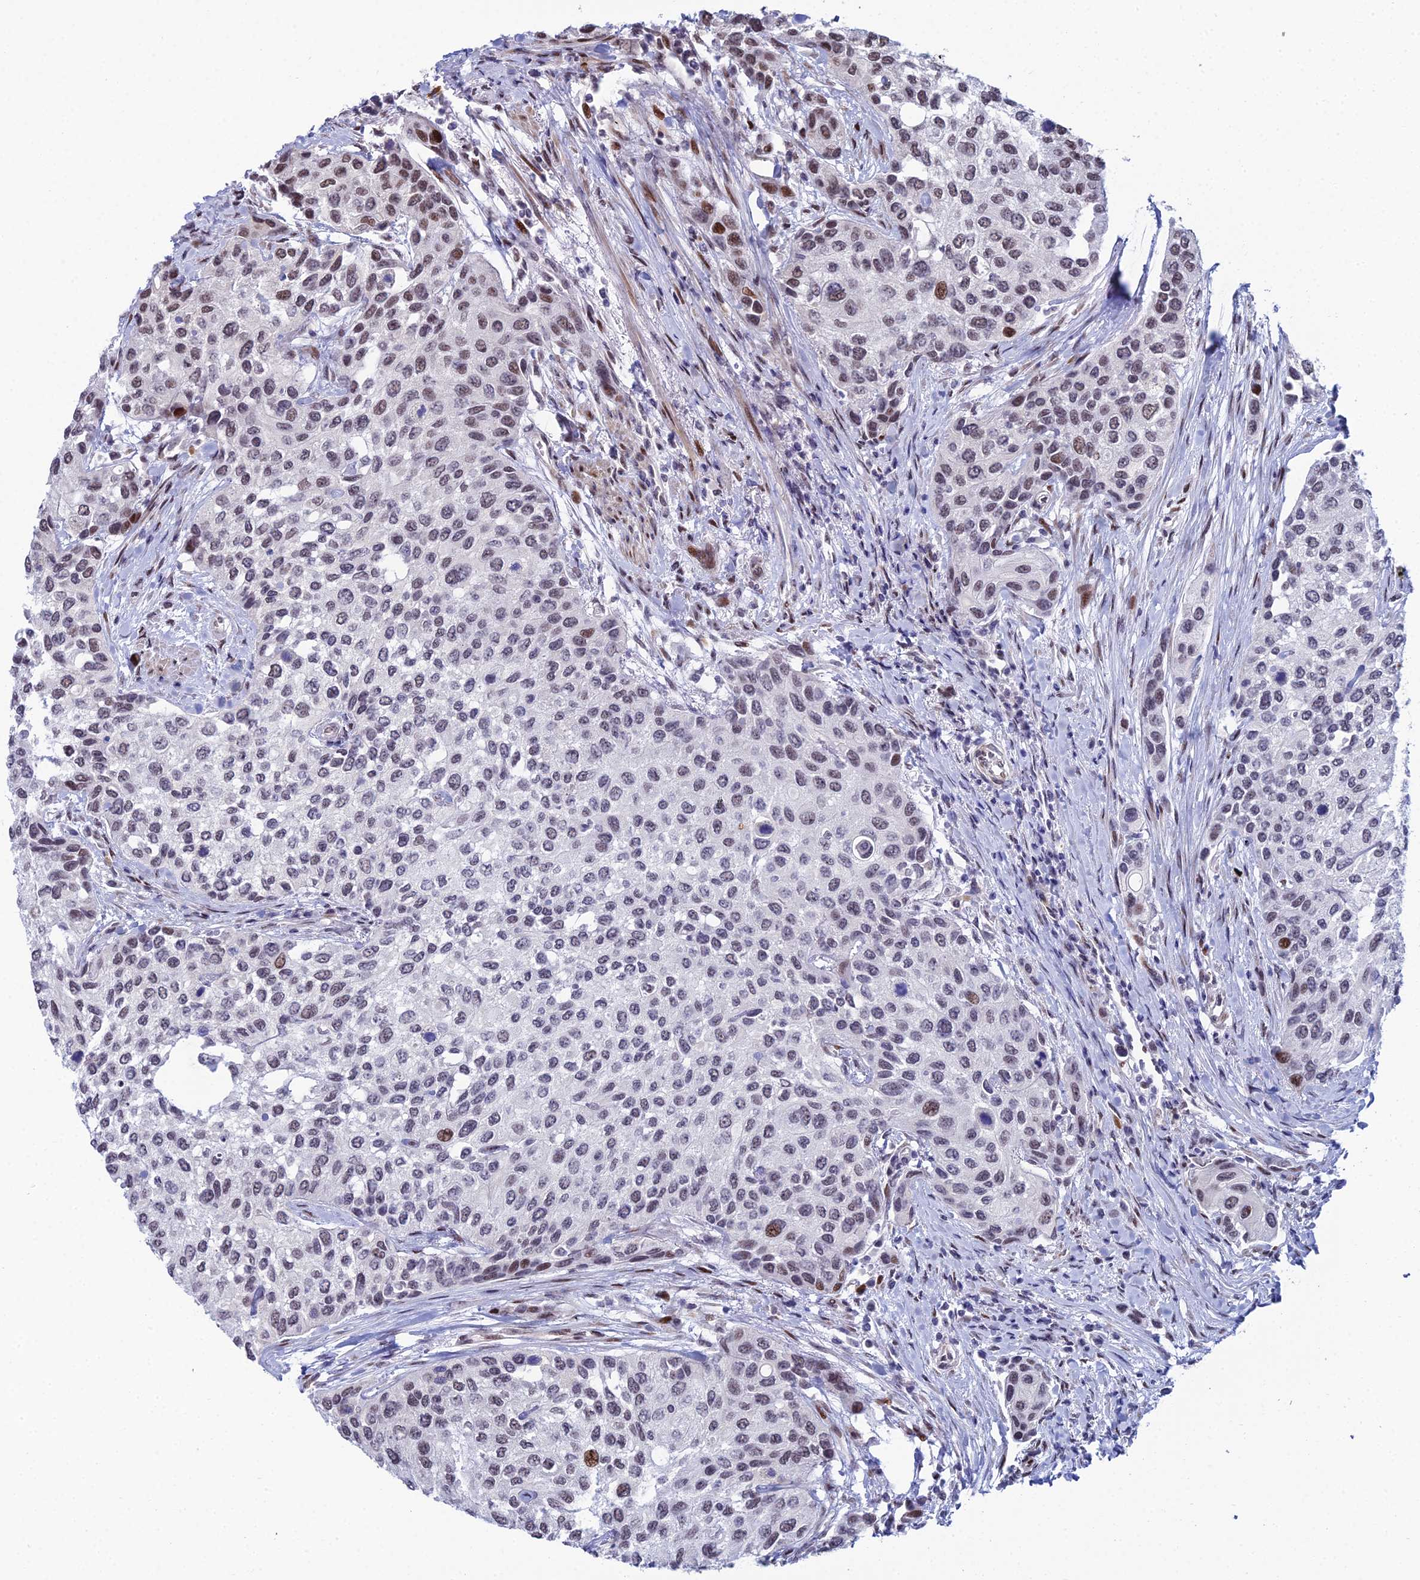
{"staining": {"intensity": "moderate", "quantity": "<25%", "location": "nuclear"}, "tissue": "urothelial cancer", "cell_type": "Tumor cells", "image_type": "cancer", "snomed": [{"axis": "morphology", "description": "Normal tissue, NOS"}, {"axis": "morphology", "description": "Urothelial carcinoma, High grade"}, {"axis": "topography", "description": "Vascular tissue"}, {"axis": "topography", "description": "Urinary bladder"}], "caption": "High-grade urothelial carcinoma tissue reveals moderate nuclear staining in approximately <25% of tumor cells", "gene": "ZNF668", "patient": {"sex": "female", "age": 56}}